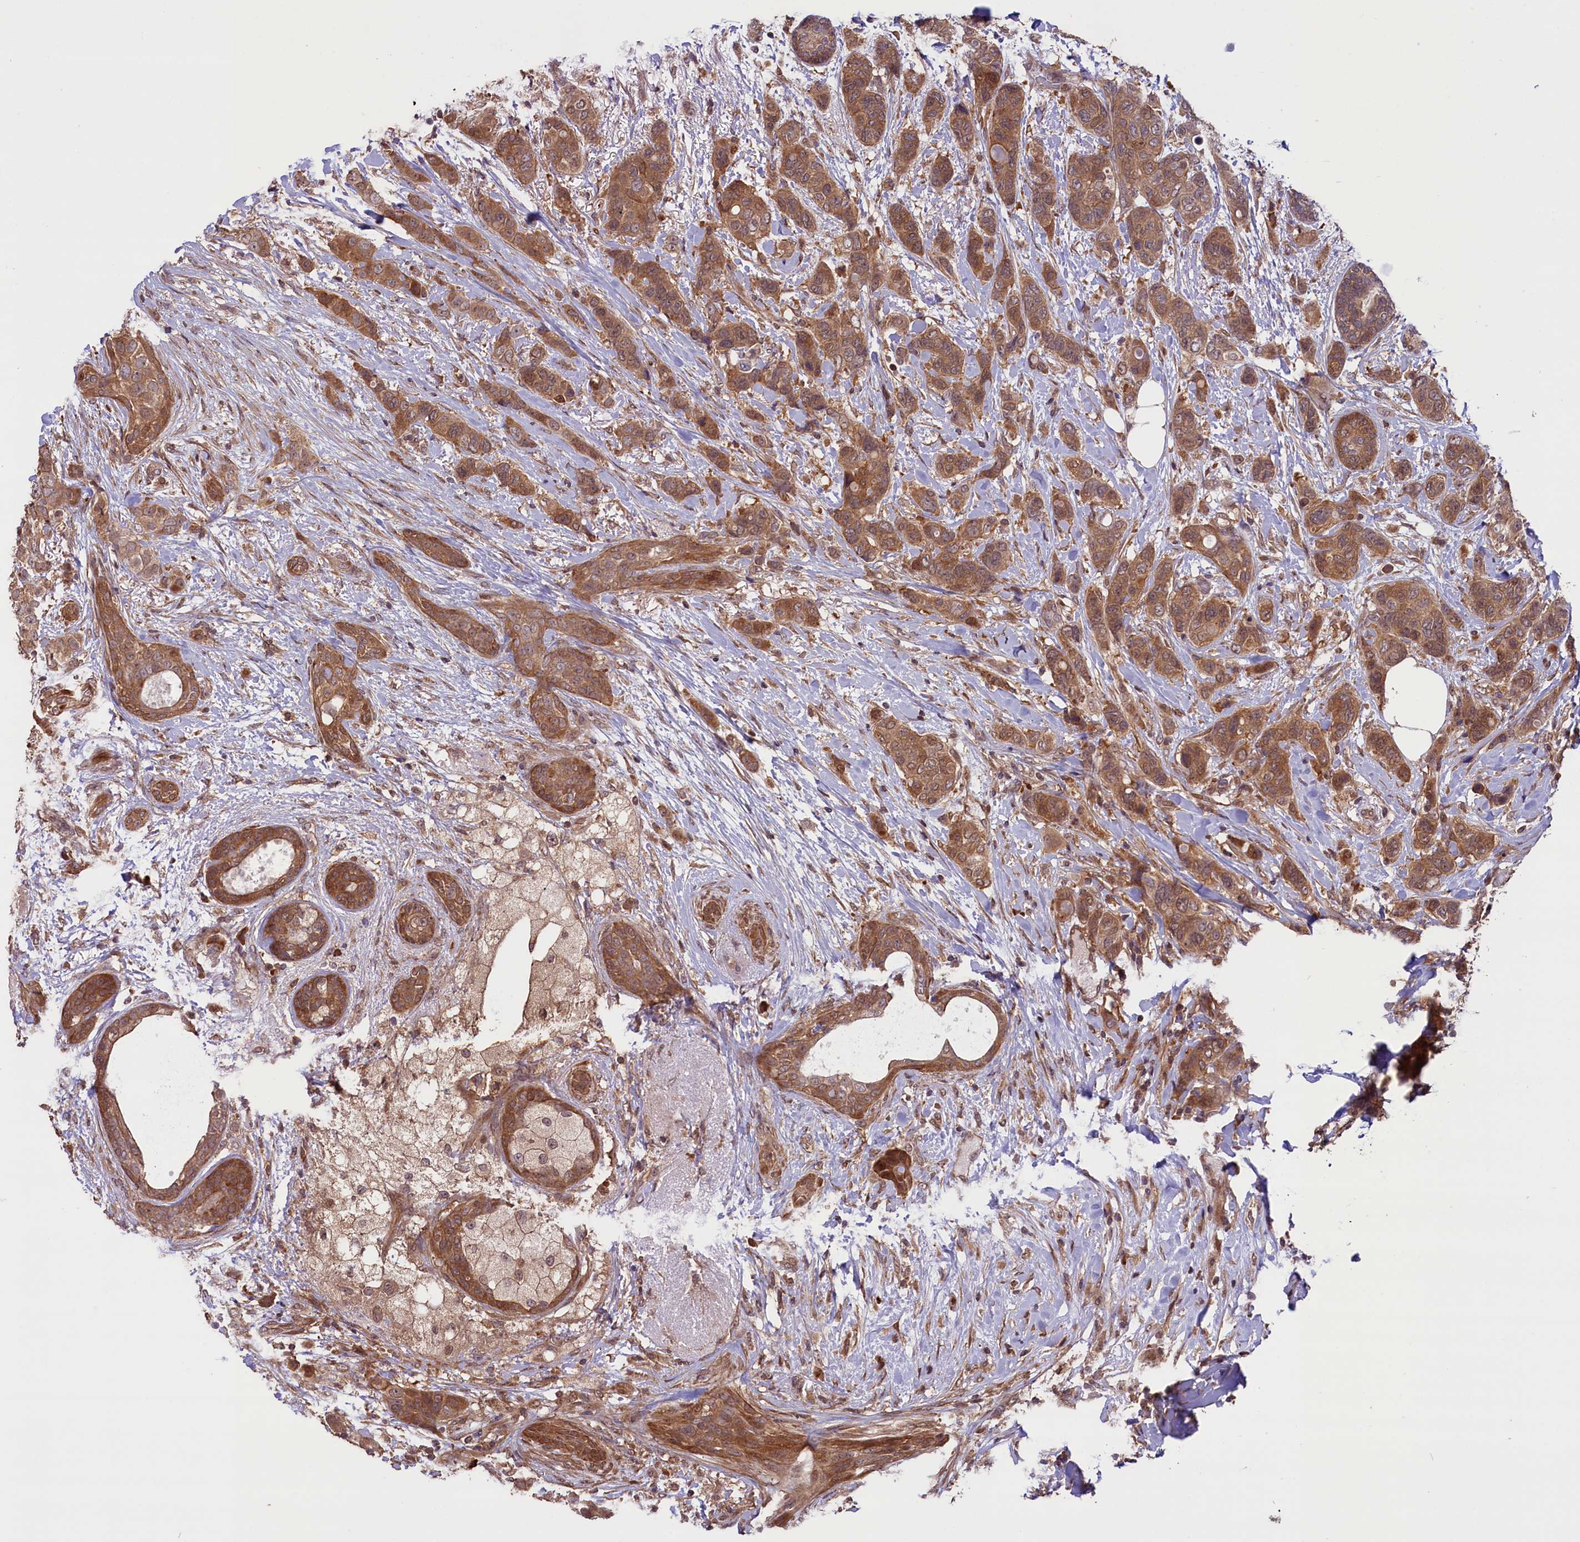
{"staining": {"intensity": "moderate", "quantity": ">75%", "location": "cytoplasmic/membranous"}, "tissue": "breast cancer", "cell_type": "Tumor cells", "image_type": "cancer", "snomed": [{"axis": "morphology", "description": "Lobular carcinoma"}, {"axis": "topography", "description": "Breast"}], "caption": "A micrograph showing moderate cytoplasmic/membranous positivity in about >75% of tumor cells in breast cancer (lobular carcinoma), as visualized by brown immunohistochemical staining.", "gene": "RIC8A", "patient": {"sex": "female", "age": 51}}